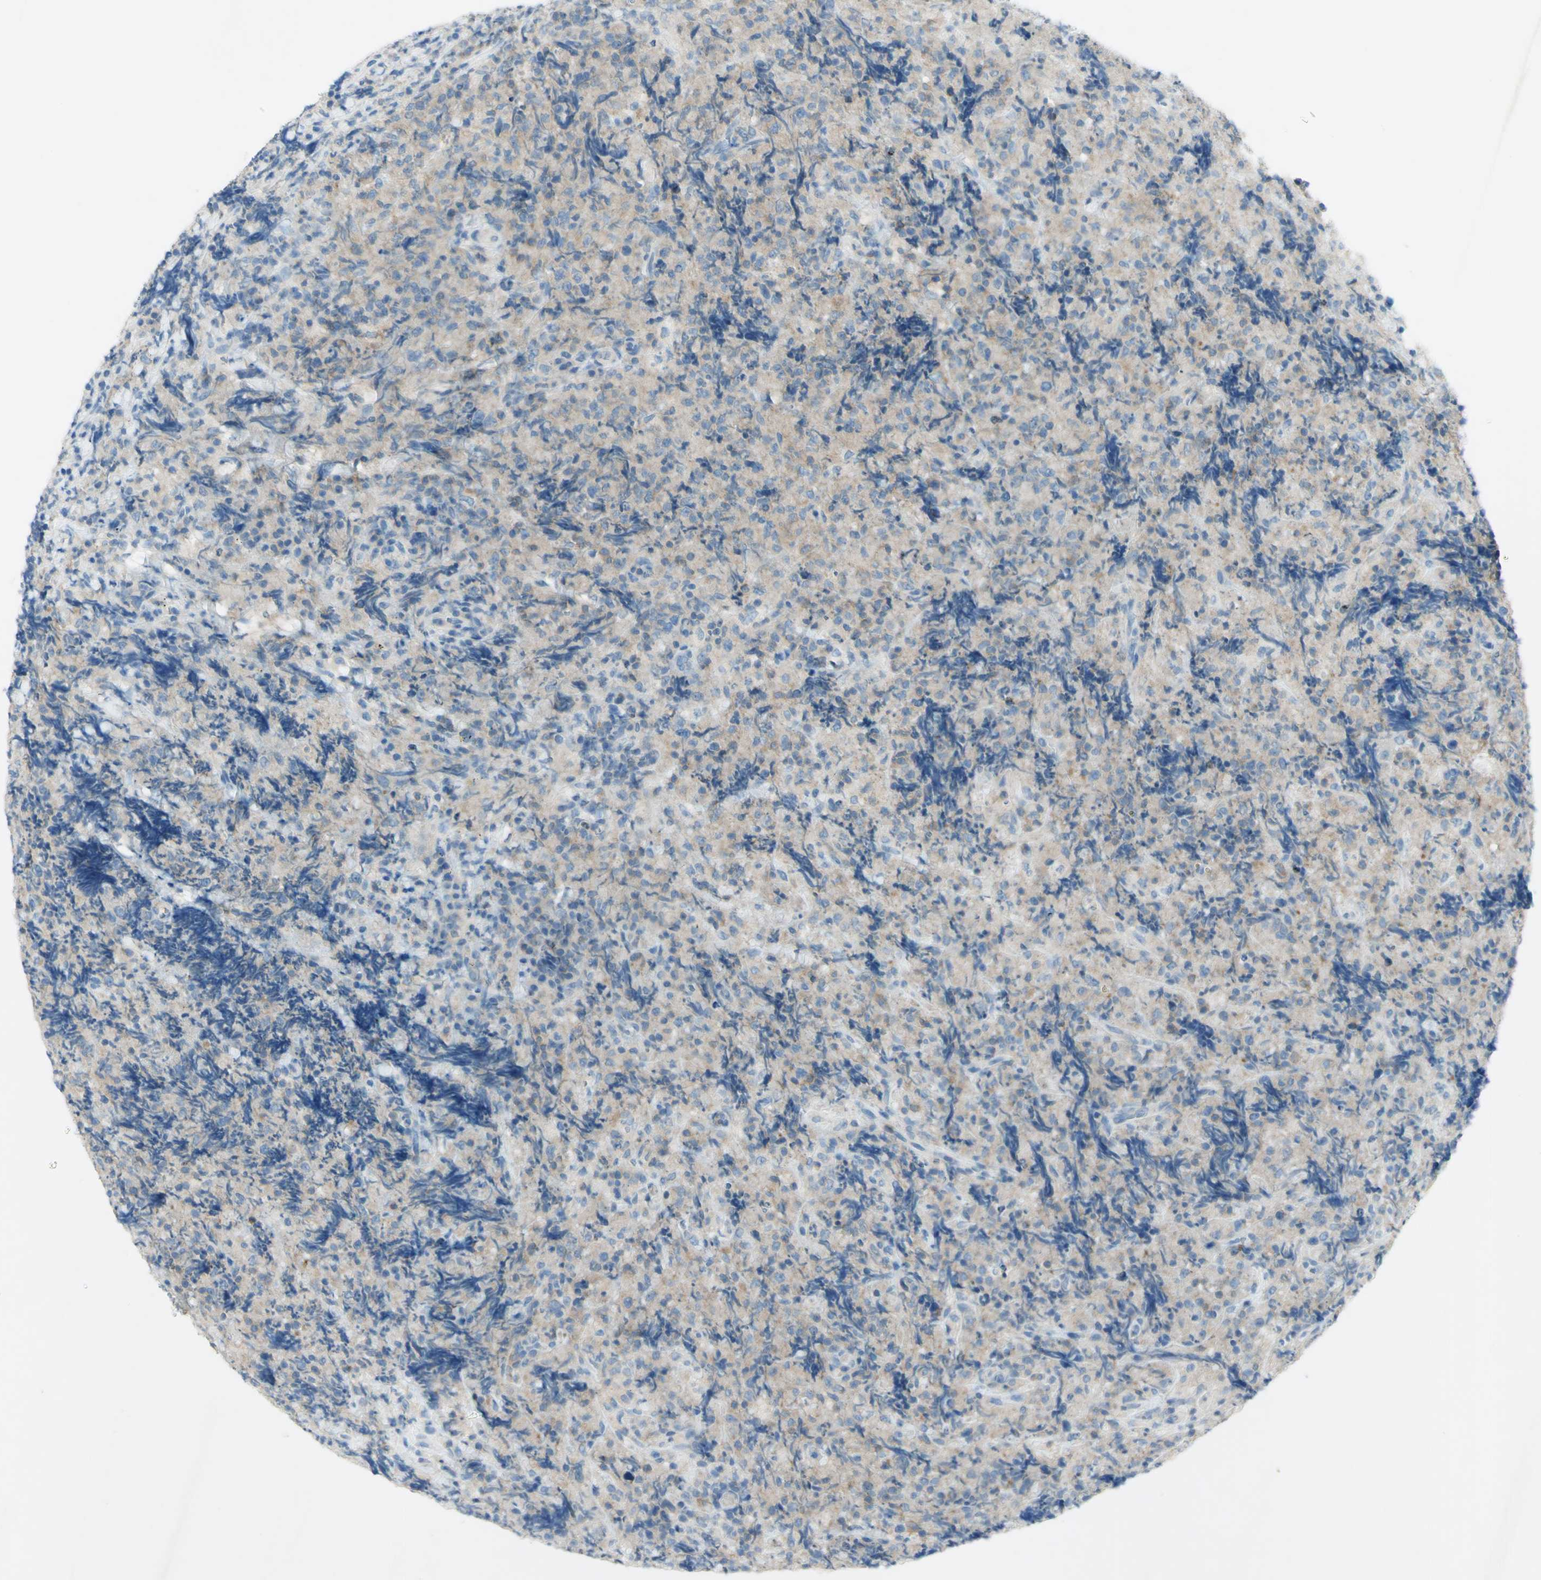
{"staining": {"intensity": "weak", "quantity": ">75%", "location": "cytoplasmic/membranous"}, "tissue": "lymphoma", "cell_type": "Tumor cells", "image_type": "cancer", "snomed": [{"axis": "morphology", "description": "Malignant lymphoma, non-Hodgkin's type, High grade"}, {"axis": "topography", "description": "Tonsil"}], "caption": "Immunohistochemistry (IHC) photomicrograph of neoplastic tissue: human lymphoma stained using immunohistochemistry (IHC) displays low levels of weak protein expression localized specifically in the cytoplasmic/membranous of tumor cells, appearing as a cytoplasmic/membranous brown color.", "gene": "GDF15", "patient": {"sex": "female", "age": 36}}